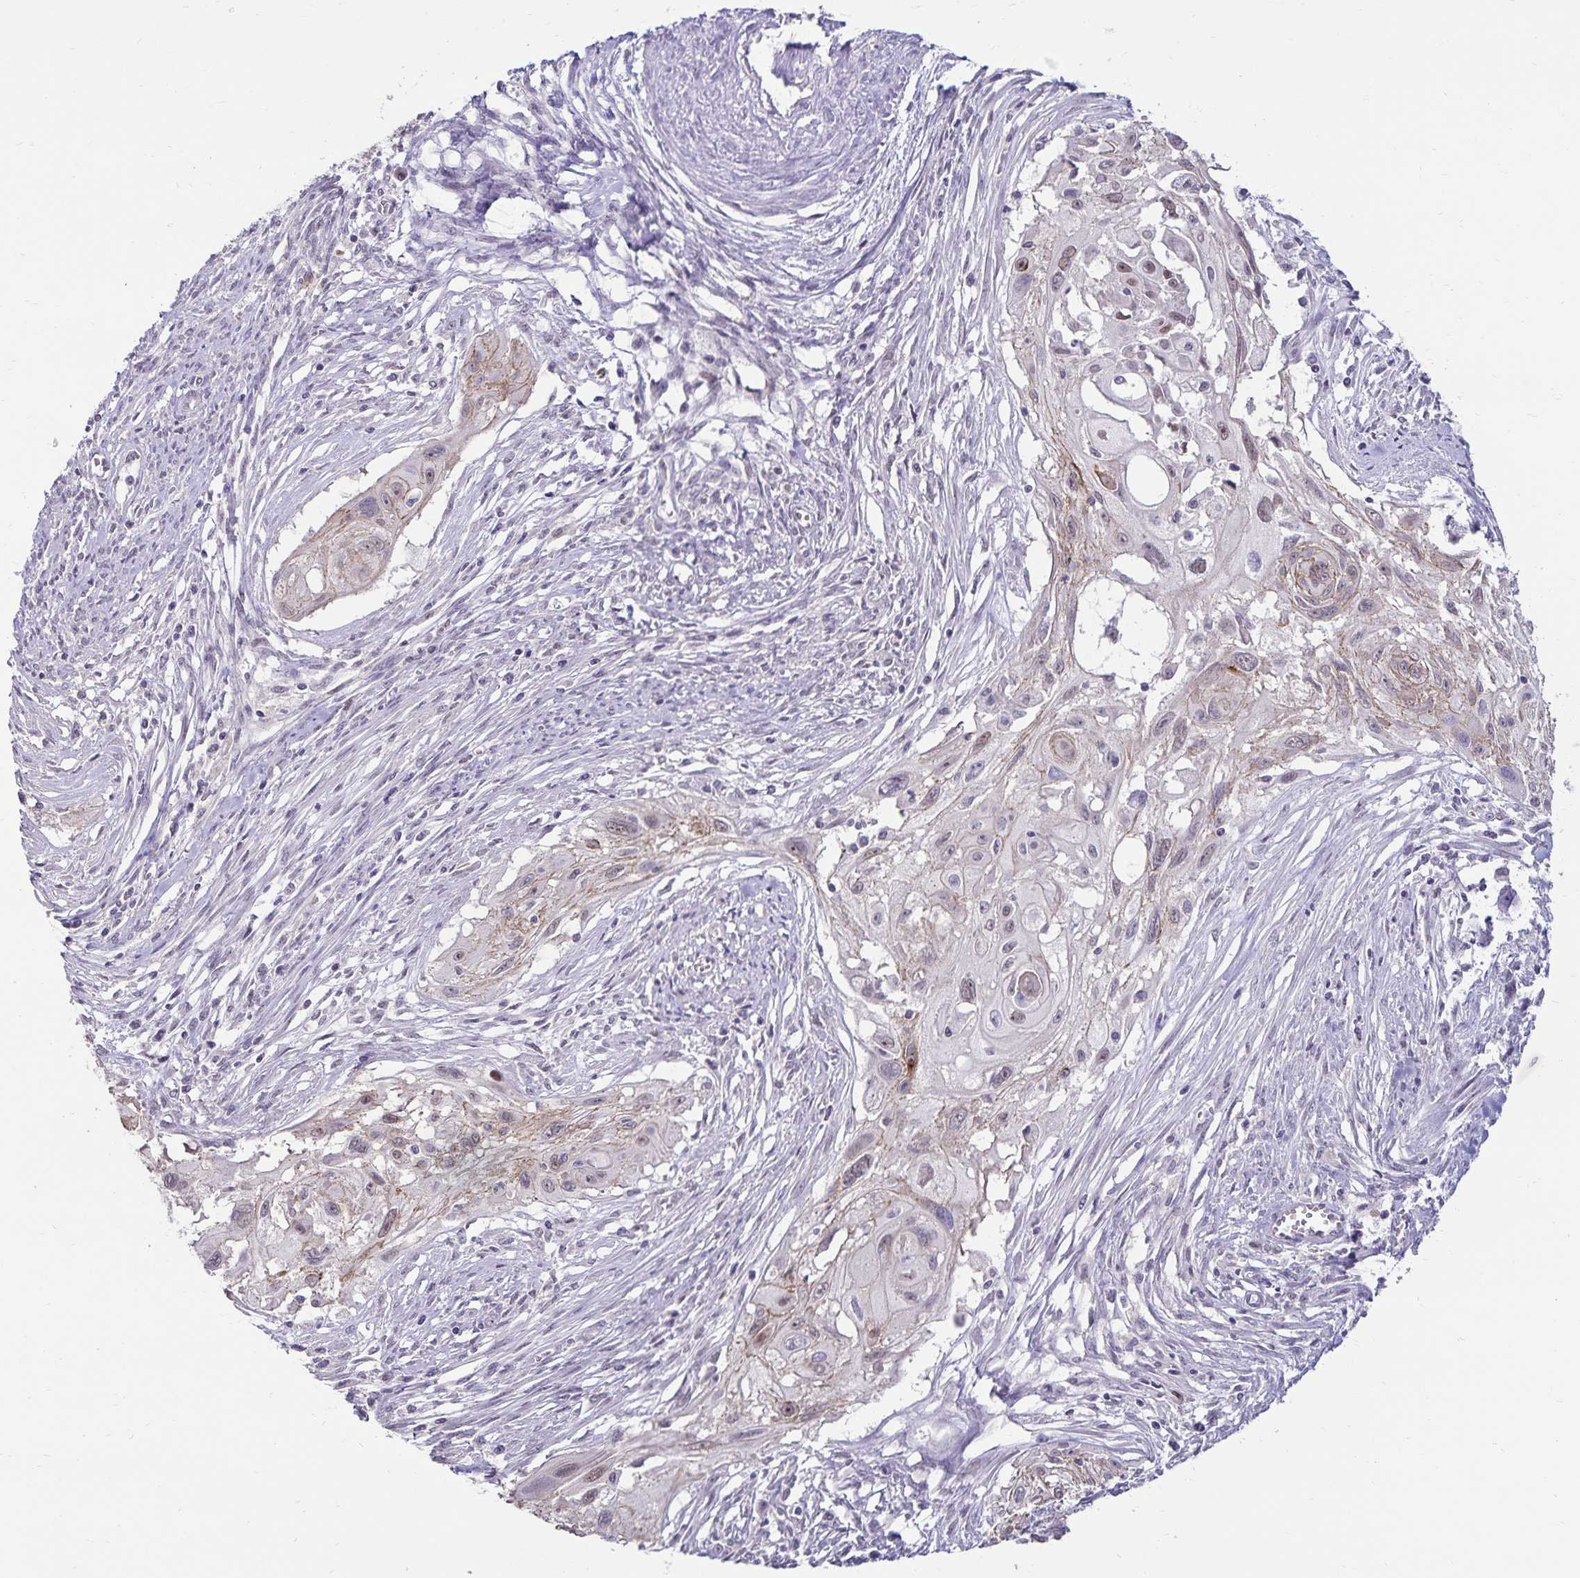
{"staining": {"intensity": "weak", "quantity": "<25%", "location": "cytoplasmic/membranous"}, "tissue": "cervical cancer", "cell_type": "Tumor cells", "image_type": "cancer", "snomed": [{"axis": "morphology", "description": "Squamous cell carcinoma, NOS"}, {"axis": "topography", "description": "Cervix"}], "caption": "IHC micrograph of human squamous cell carcinoma (cervical) stained for a protein (brown), which reveals no expression in tumor cells.", "gene": "POLB", "patient": {"sex": "female", "age": 49}}